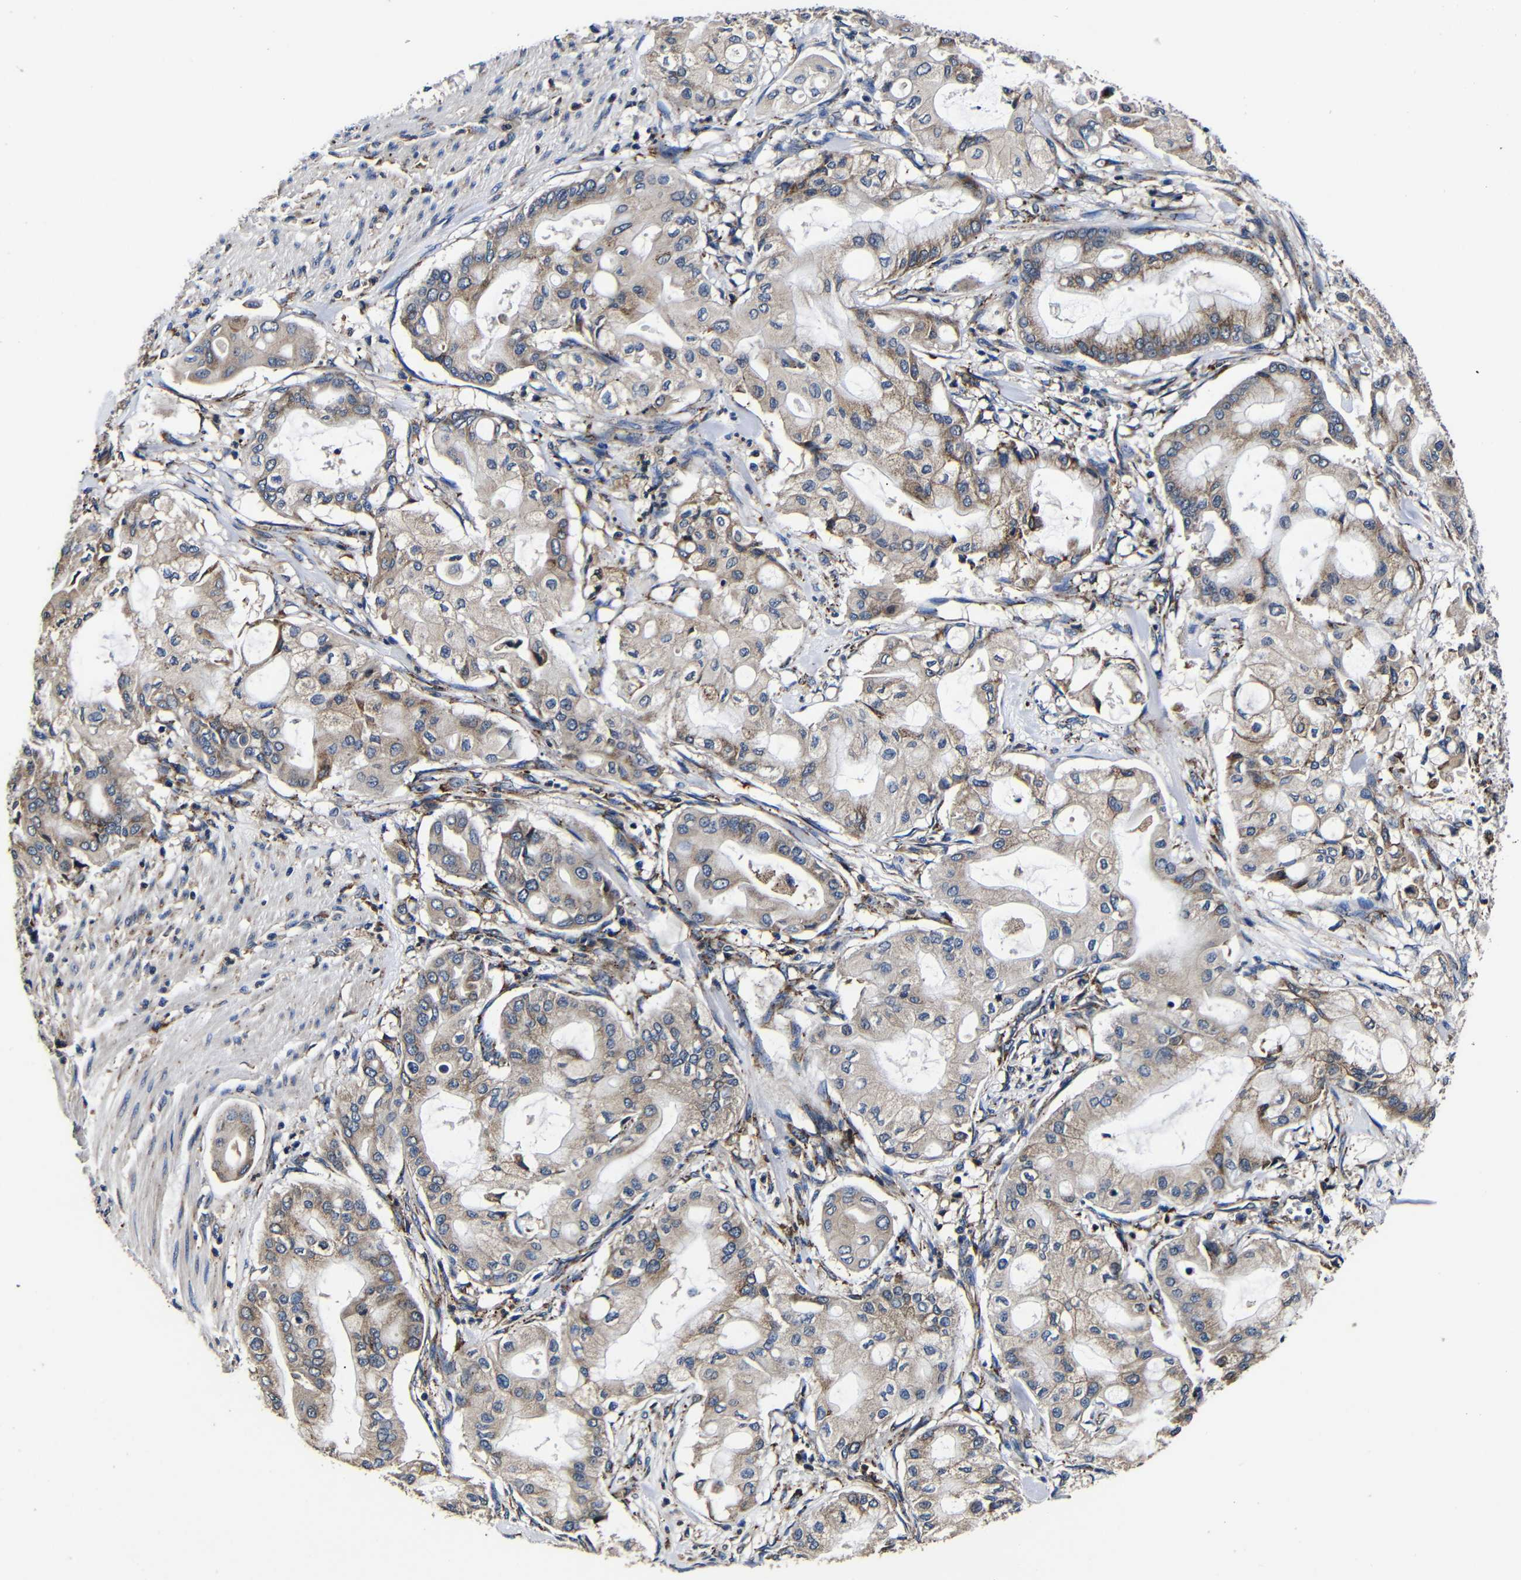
{"staining": {"intensity": "moderate", "quantity": ">75%", "location": "cytoplasmic/membranous"}, "tissue": "pancreatic cancer", "cell_type": "Tumor cells", "image_type": "cancer", "snomed": [{"axis": "morphology", "description": "Adenocarcinoma, NOS"}, {"axis": "morphology", "description": "Adenocarcinoma, metastatic, NOS"}, {"axis": "topography", "description": "Lymph node"}, {"axis": "topography", "description": "Pancreas"}, {"axis": "topography", "description": "Duodenum"}], "caption": "Immunohistochemistry (IHC) of human pancreatic cancer demonstrates medium levels of moderate cytoplasmic/membranous staining in about >75% of tumor cells. Nuclei are stained in blue.", "gene": "SCN9A", "patient": {"sex": "female", "age": 64}}